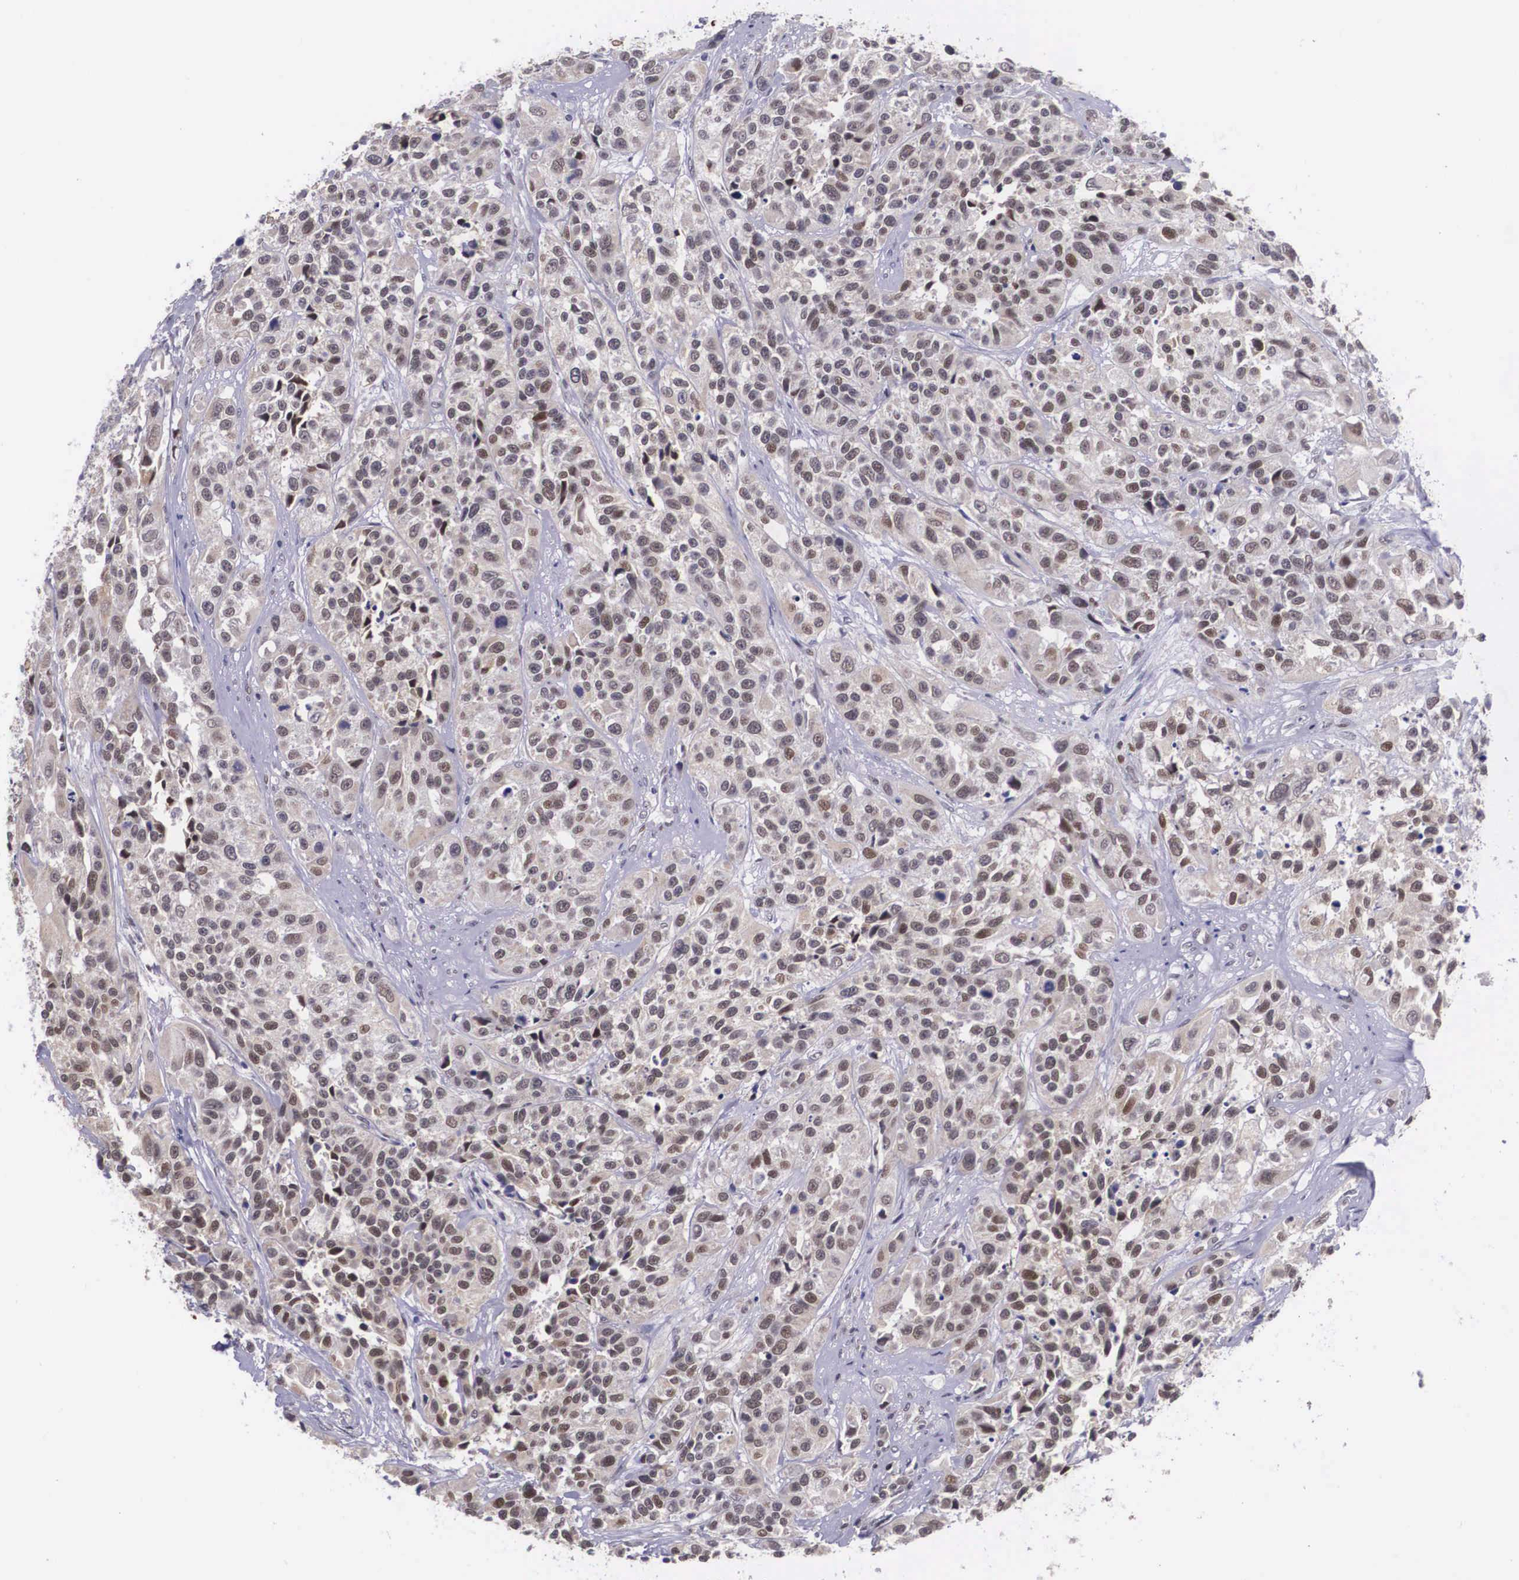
{"staining": {"intensity": "weak", "quantity": "<25%", "location": "cytoplasmic/membranous,nuclear"}, "tissue": "urothelial cancer", "cell_type": "Tumor cells", "image_type": "cancer", "snomed": [{"axis": "morphology", "description": "Urothelial carcinoma, High grade"}, {"axis": "topography", "description": "Urinary bladder"}], "caption": "Immunohistochemistry (IHC) micrograph of neoplastic tissue: urothelial carcinoma (high-grade) stained with DAB shows no significant protein expression in tumor cells.", "gene": "SLC25A21", "patient": {"sex": "female", "age": 81}}